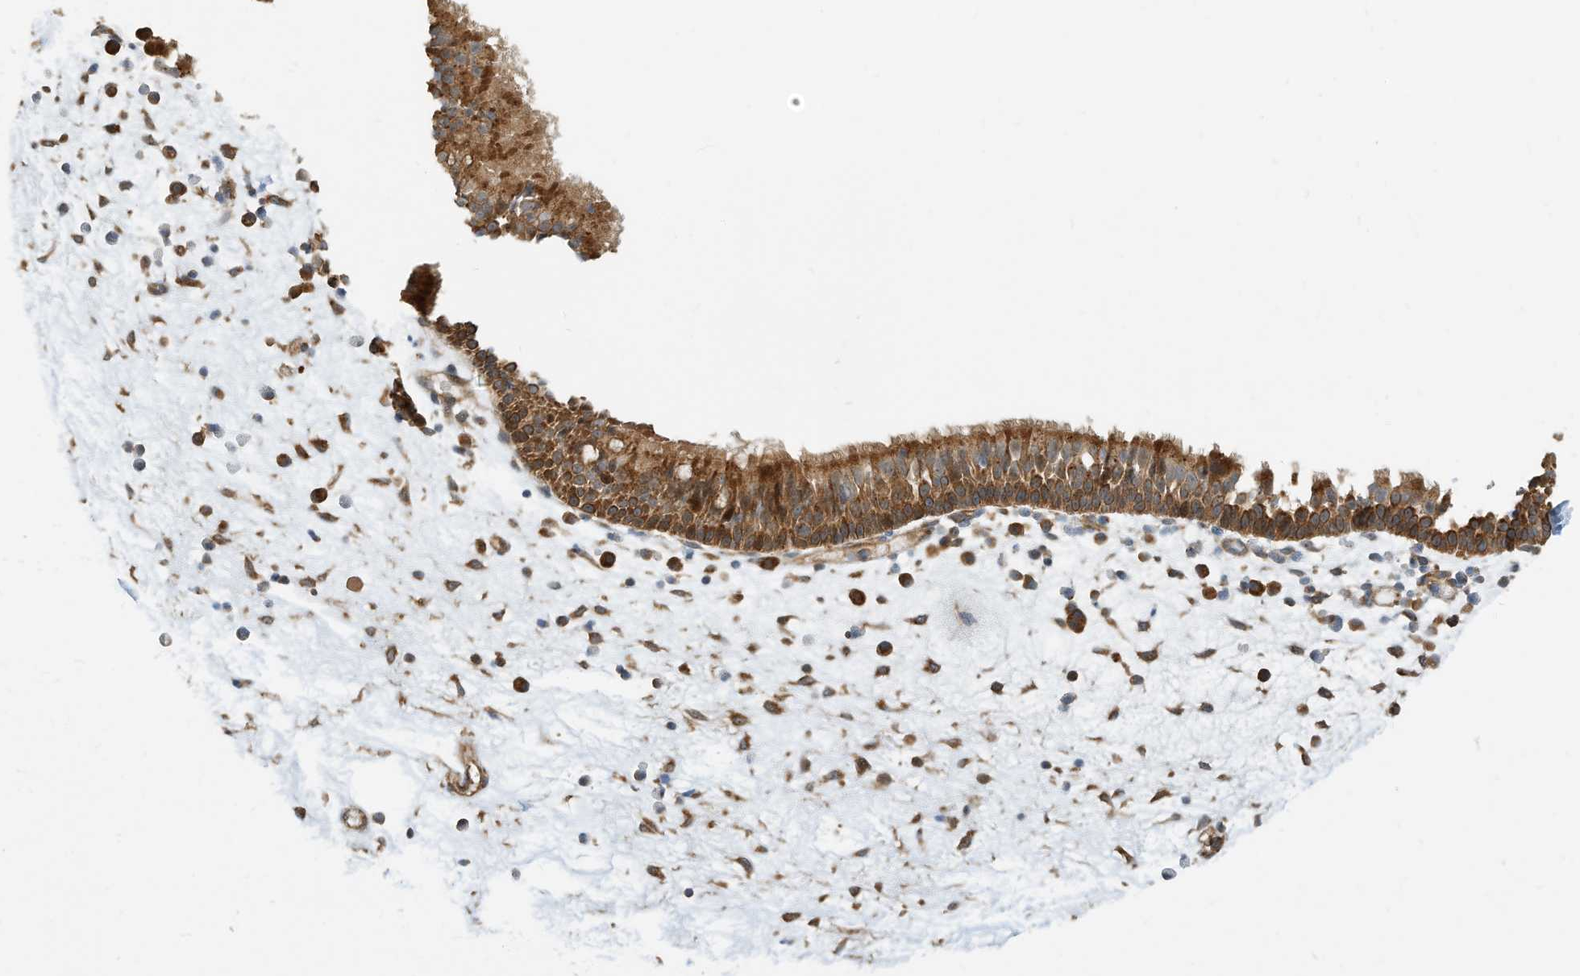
{"staining": {"intensity": "strong", "quantity": ">75%", "location": "cytoplasmic/membranous"}, "tissue": "nasopharynx", "cell_type": "Respiratory epithelial cells", "image_type": "normal", "snomed": [{"axis": "morphology", "description": "Normal tissue, NOS"}, {"axis": "morphology", "description": "Inflammation, NOS"}, {"axis": "morphology", "description": "Malignant melanoma, Metastatic site"}, {"axis": "topography", "description": "Nasopharynx"}], "caption": "Immunohistochemistry histopathology image of unremarkable nasopharynx: human nasopharynx stained using immunohistochemistry (IHC) reveals high levels of strong protein expression localized specifically in the cytoplasmic/membranous of respiratory epithelial cells, appearing as a cytoplasmic/membranous brown color.", "gene": "CPAMD8", "patient": {"sex": "male", "age": 70}}